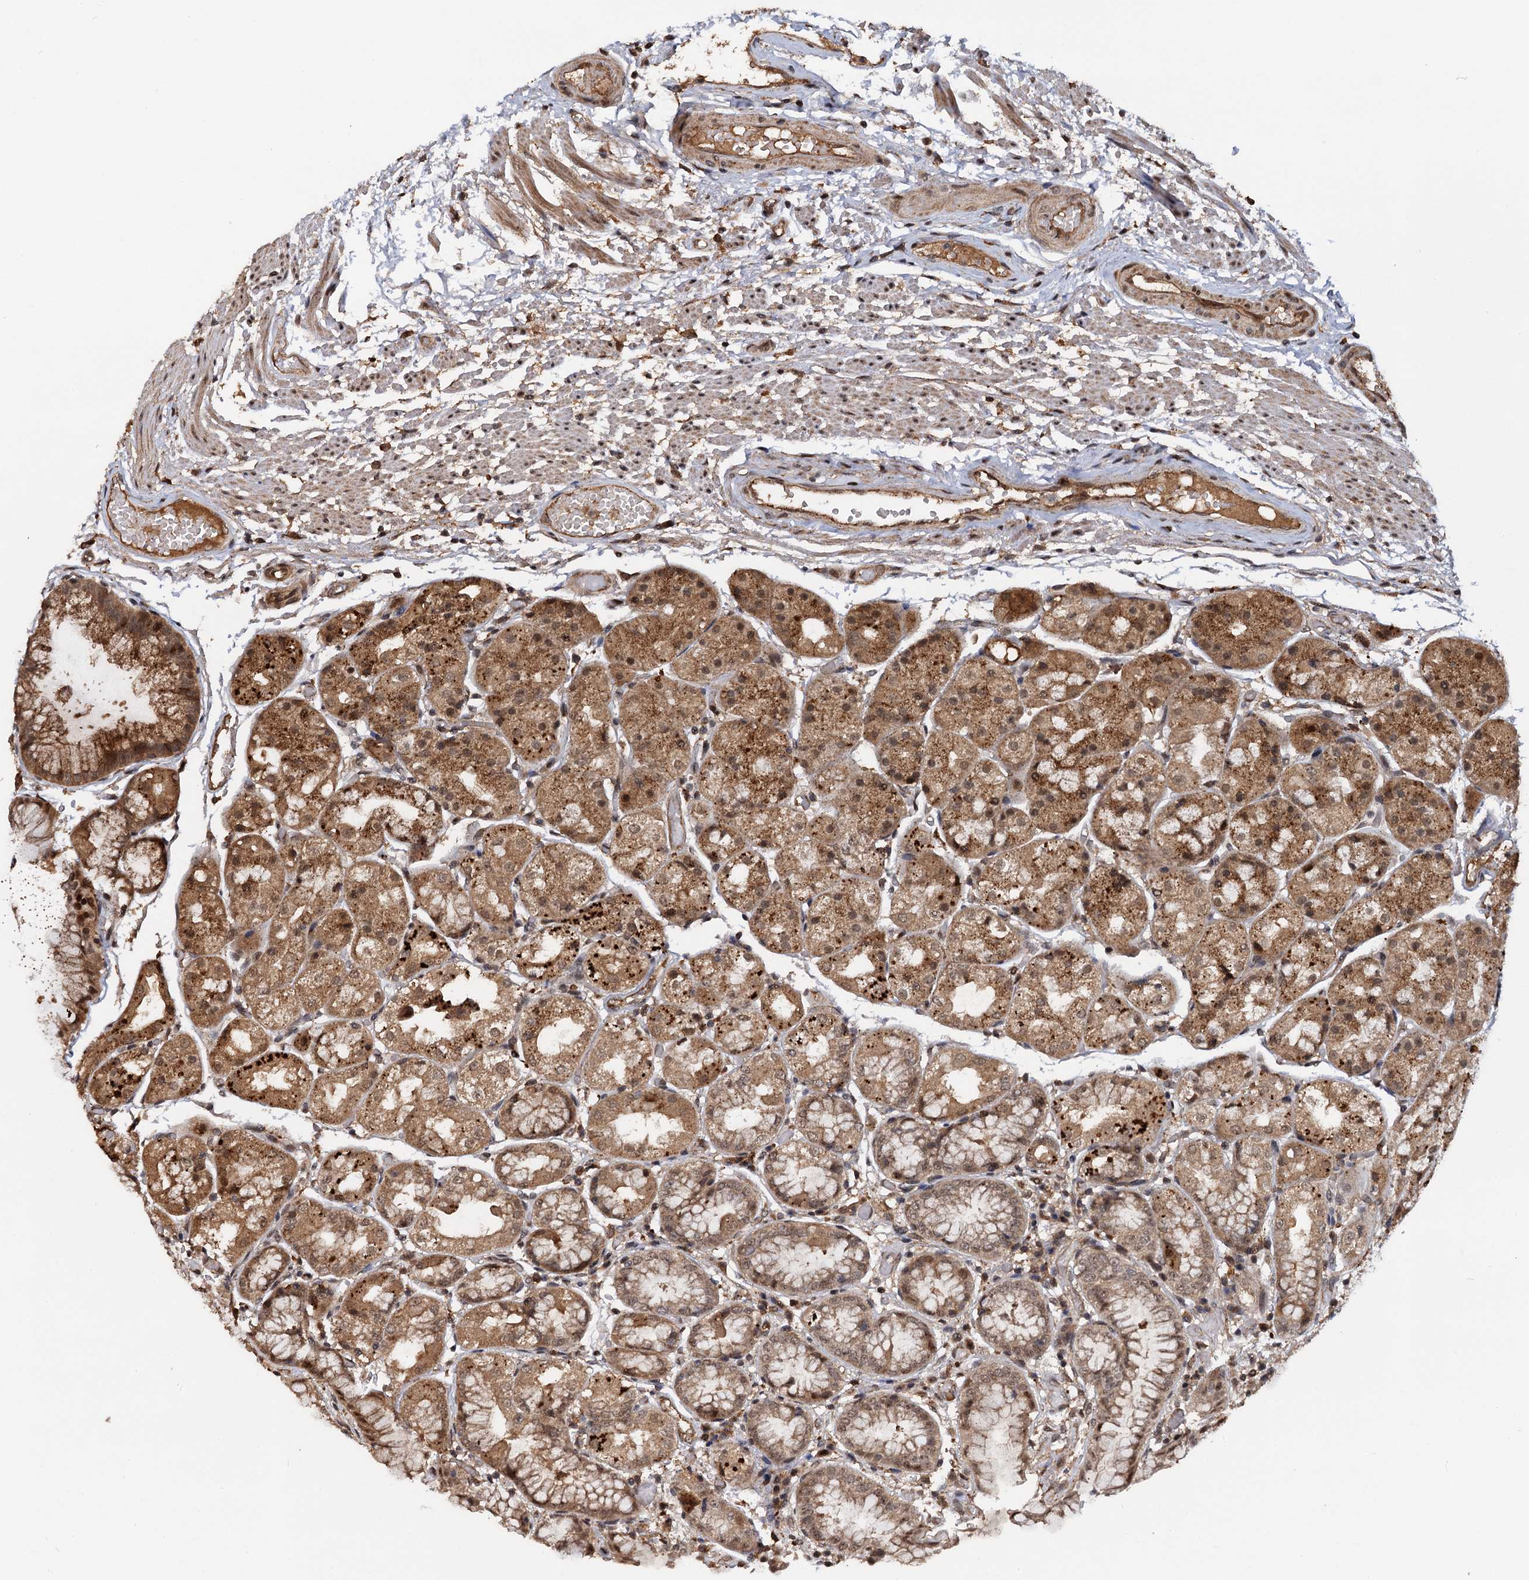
{"staining": {"intensity": "moderate", "quantity": ">75%", "location": "cytoplasmic/membranous,nuclear"}, "tissue": "stomach", "cell_type": "Glandular cells", "image_type": "normal", "snomed": [{"axis": "morphology", "description": "Normal tissue, NOS"}, {"axis": "topography", "description": "Stomach, upper"}], "caption": "This histopathology image displays IHC staining of normal stomach, with medium moderate cytoplasmic/membranous,nuclear staining in about >75% of glandular cells.", "gene": "CEP192", "patient": {"sex": "male", "age": 72}}